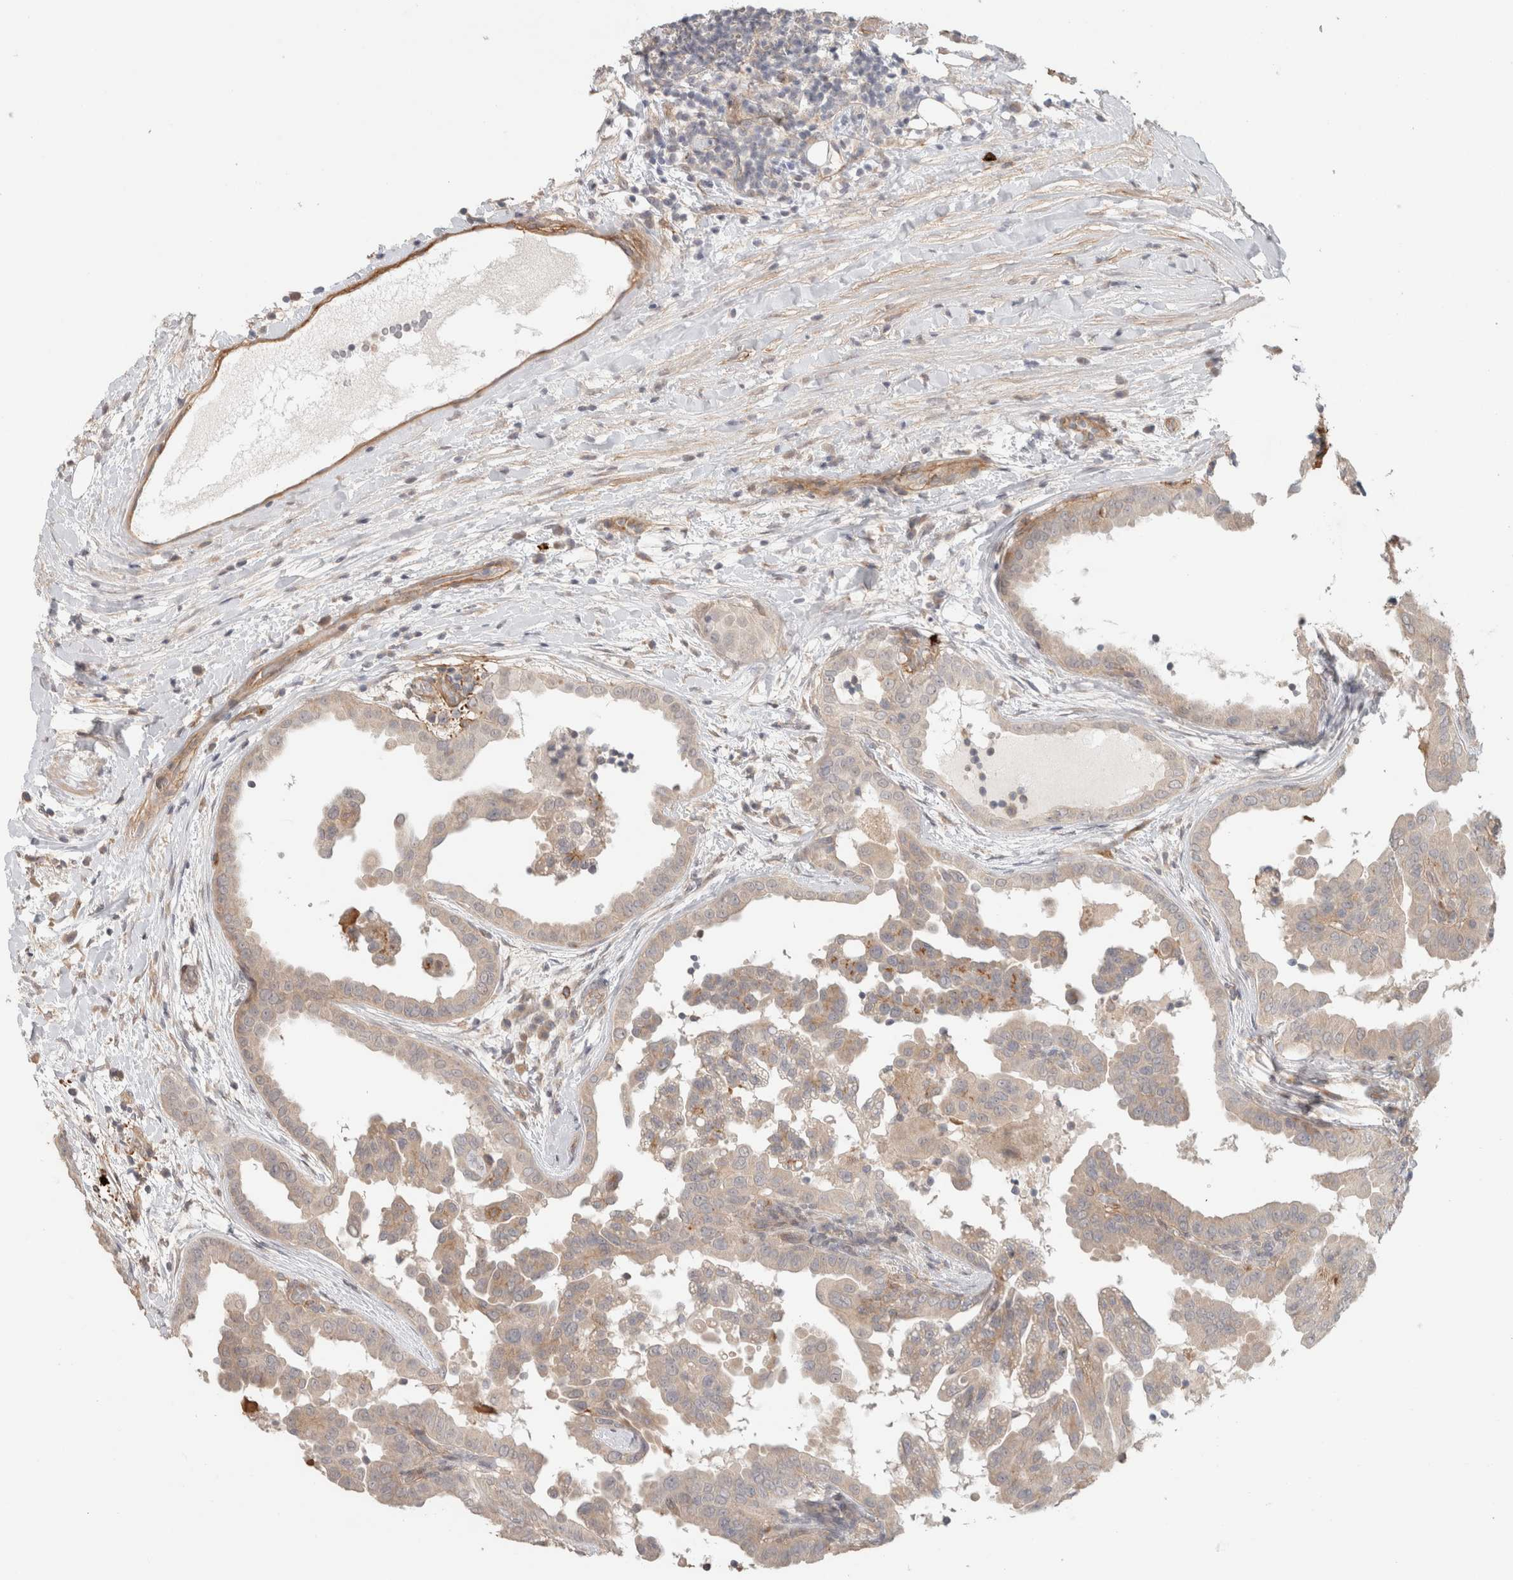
{"staining": {"intensity": "weak", "quantity": "25%-75%", "location": "cytoplasmic/membranous"}, "tissue": "thyroid cancer", "cell_type": "Tumor cells", "image_type": "cancer", "snomed": [{"axis": "morphology", "description": "Papillary adenocarcinoma, NOS"}, {"axis": "topography", "description": "Thyroid gland"}], "caption": "Human thyroid cancer (papillary adenocarcinoma) stained for a protein (brown) demonstrates weak cytoplasmic/membranous positive expression in approximately 25%-75% of tumor cells.", "gene": "HSPG2", "patient": {"sex": "male", "age": 33}}